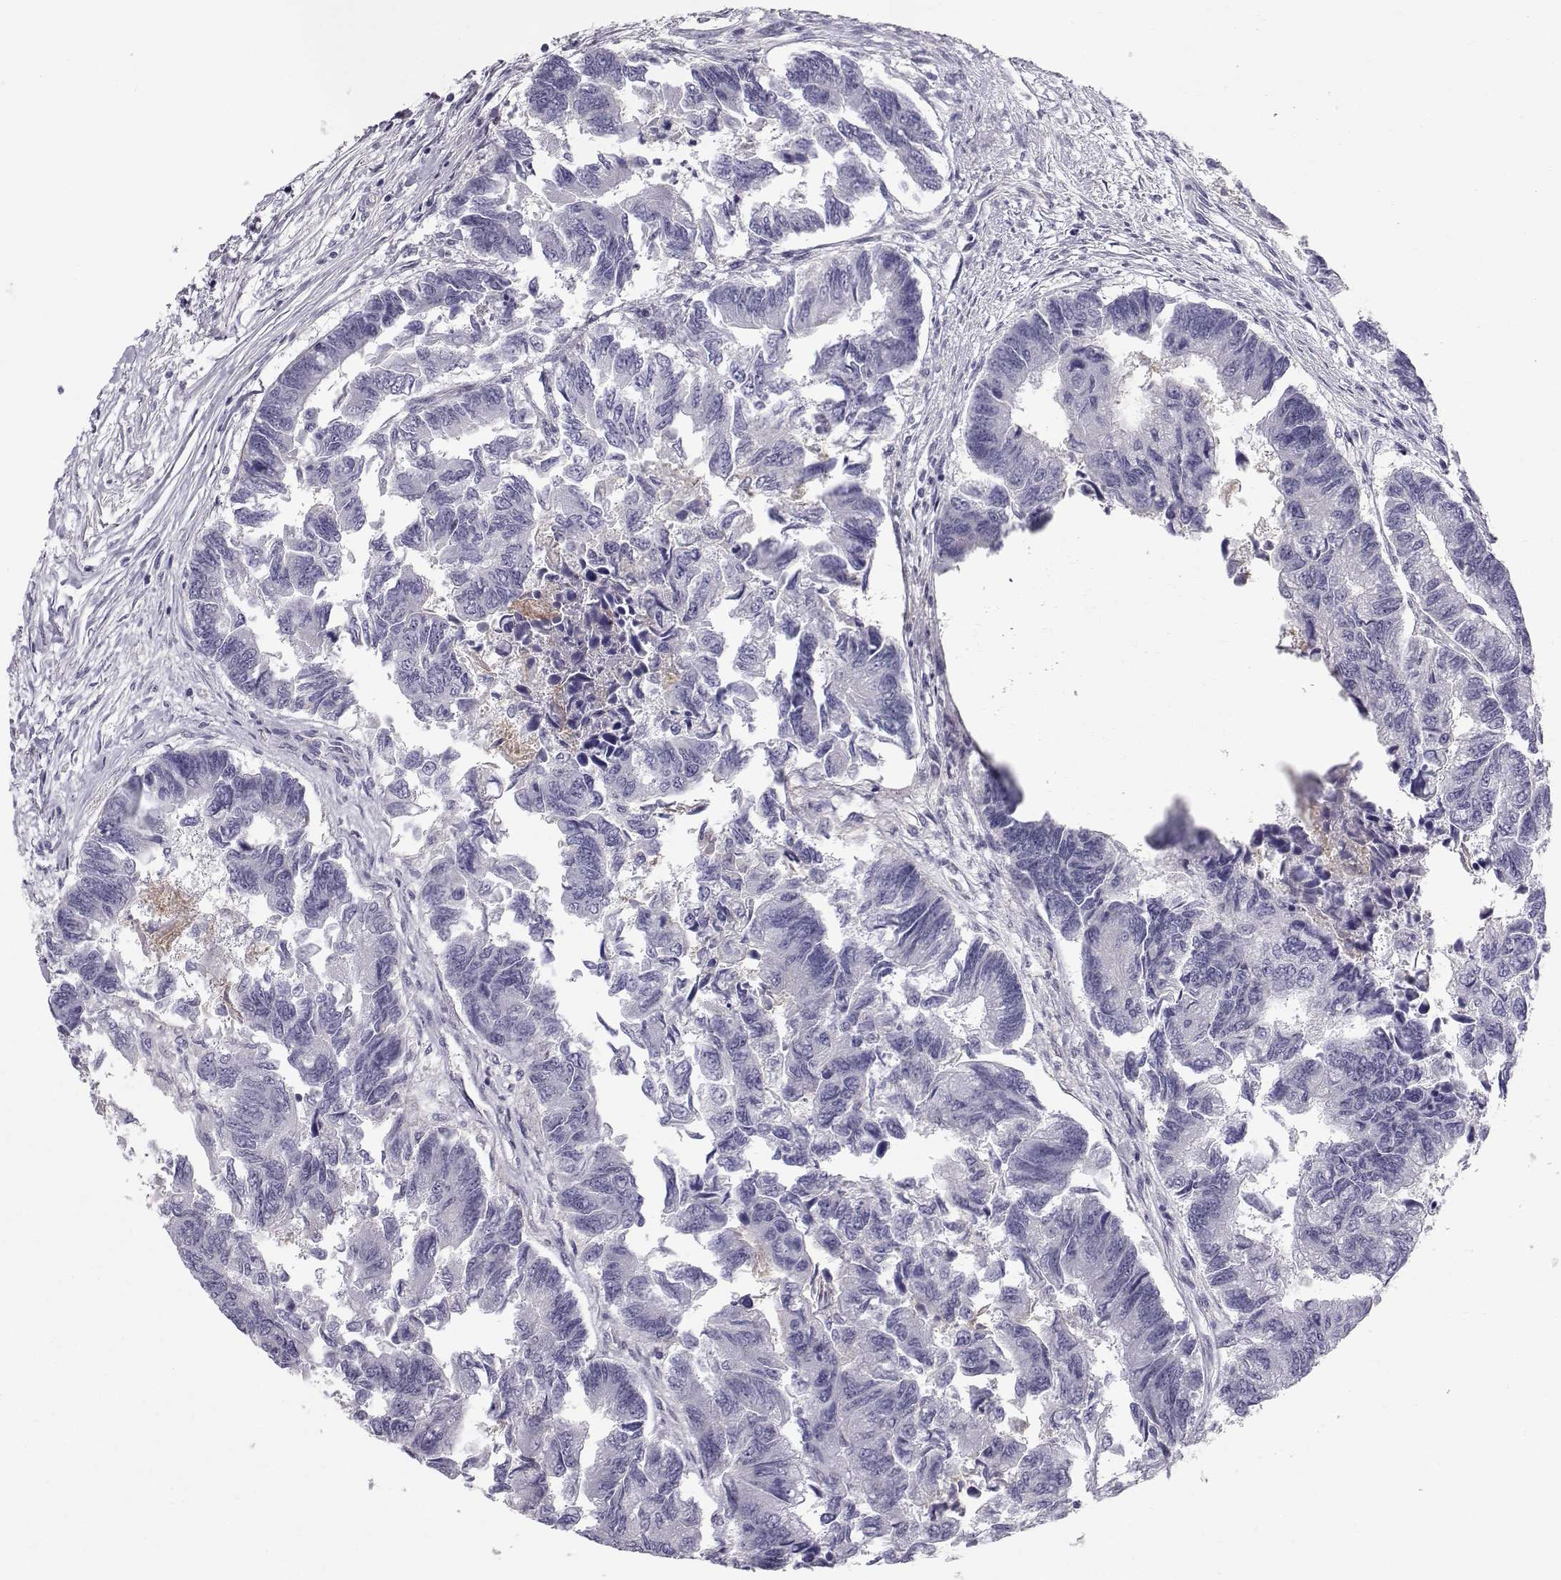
{"staining": {"intensity": "negative", "quantity": "none", "location": "none"}, "tissue": "colorectal cancer", "cell_type": "Tumor cells", "image_type": "cancer", "snomed": [{"axis": "morphology", "description": "Adenocarcinoma, NOS"}, {"axis": "topography", "description": "Colon"}], "caption": "Colorectal cancer (adenocarcinoma) was stained to show a protein in brown. There is no significant positivity in tumor cells.", "gene": "SPDYE4", "patient": {"sex": "female", "age": 65}}